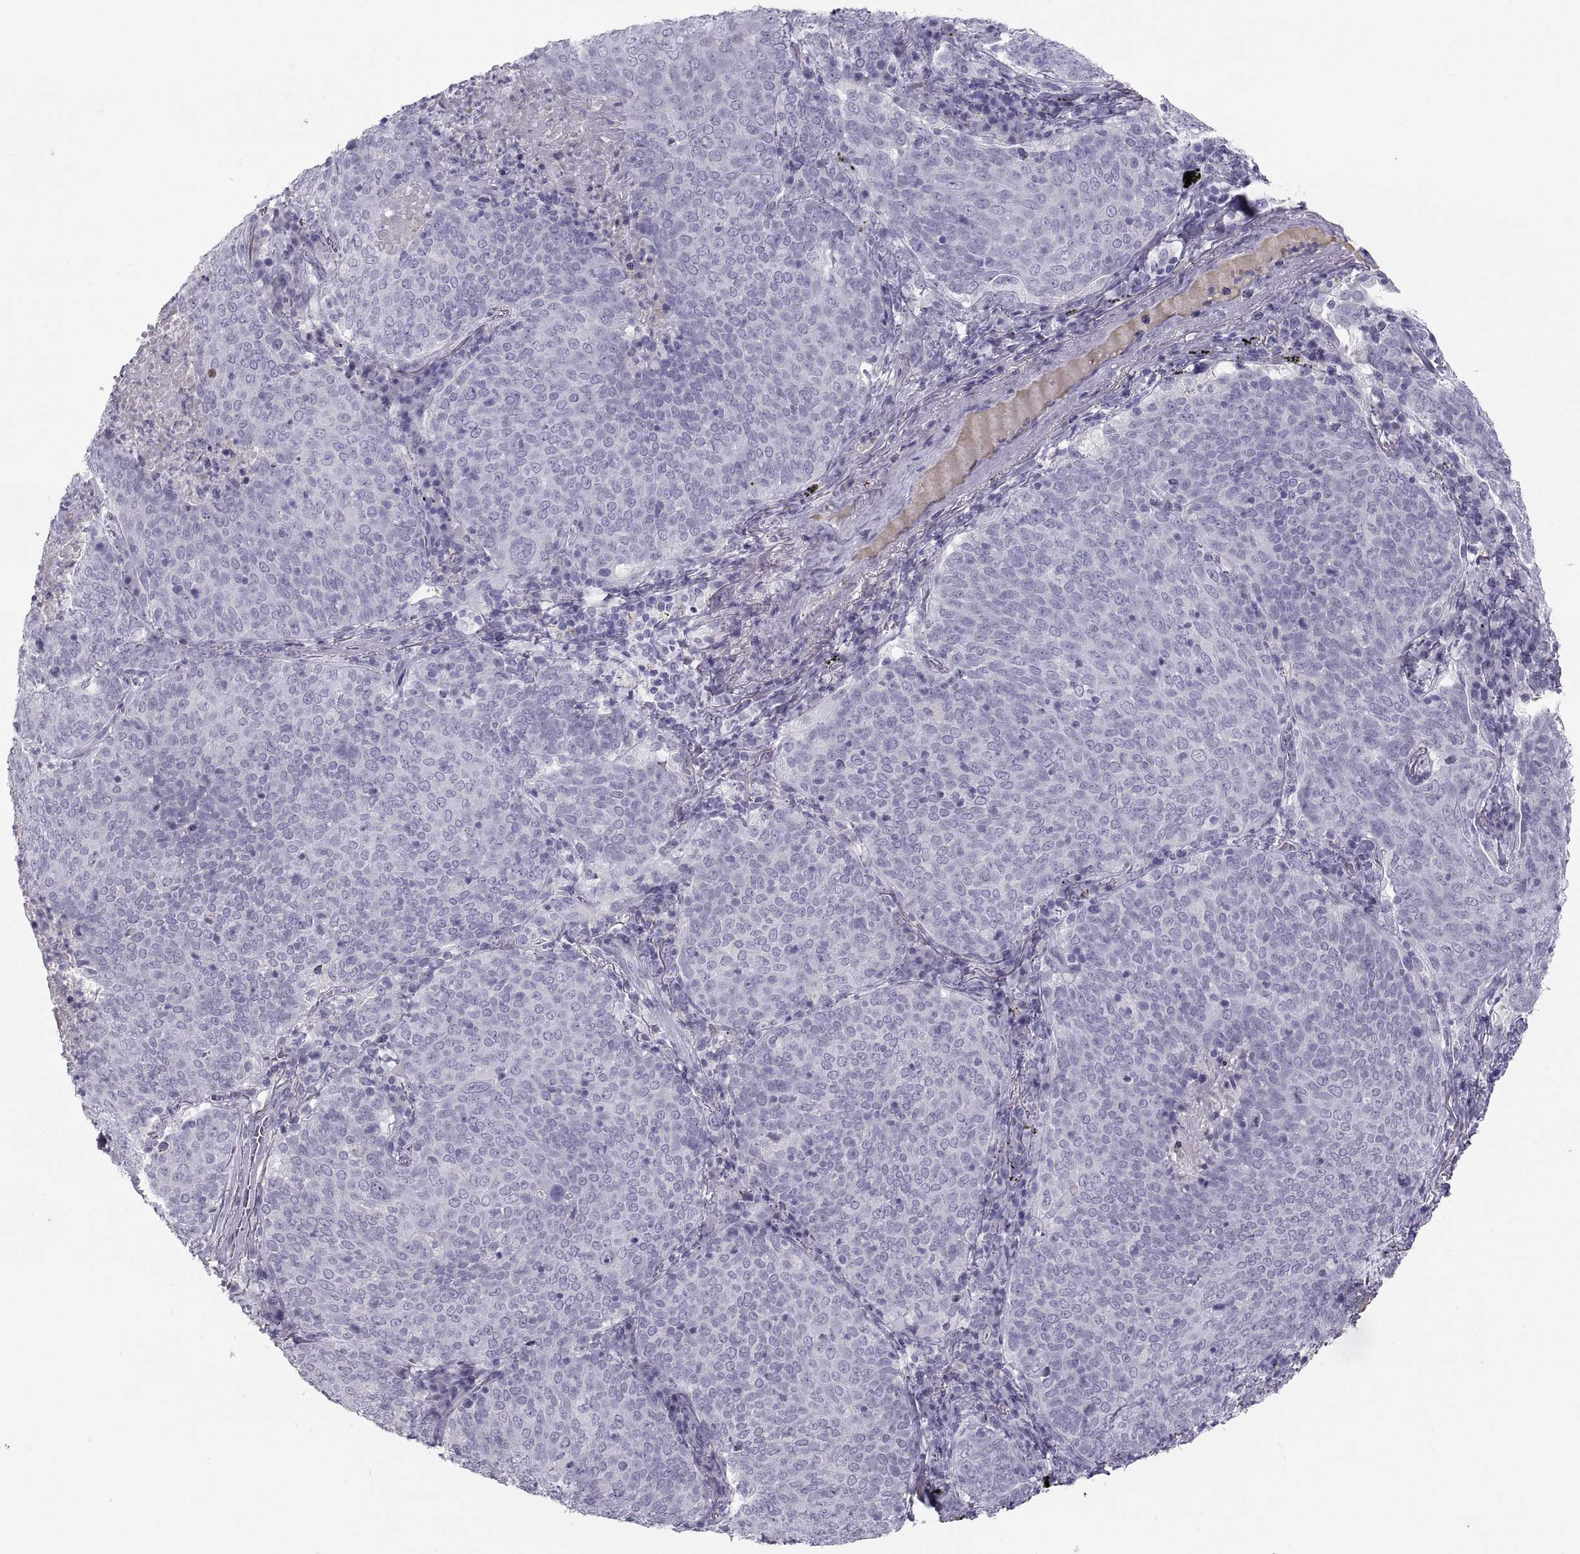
{"staining": {"intensity": "negative", "quantity": "none", "location": "none"}, "tissue": "lung cancer", "cell_type": "Tumor cells", "image_type": "cancer", "snomed": [{"axis": "morphology", "description": "Squamous cell carcinoma, NOS"}, {"axis": "topography", "description": "Lung"}], "caption": "Immunohistochemical staining of lung cancer (squamous cell carcinoma) reveals no significant staining in tumor cells.", "gene": "MAGEB2", "patient": {"sex": "male", "age": 82}}